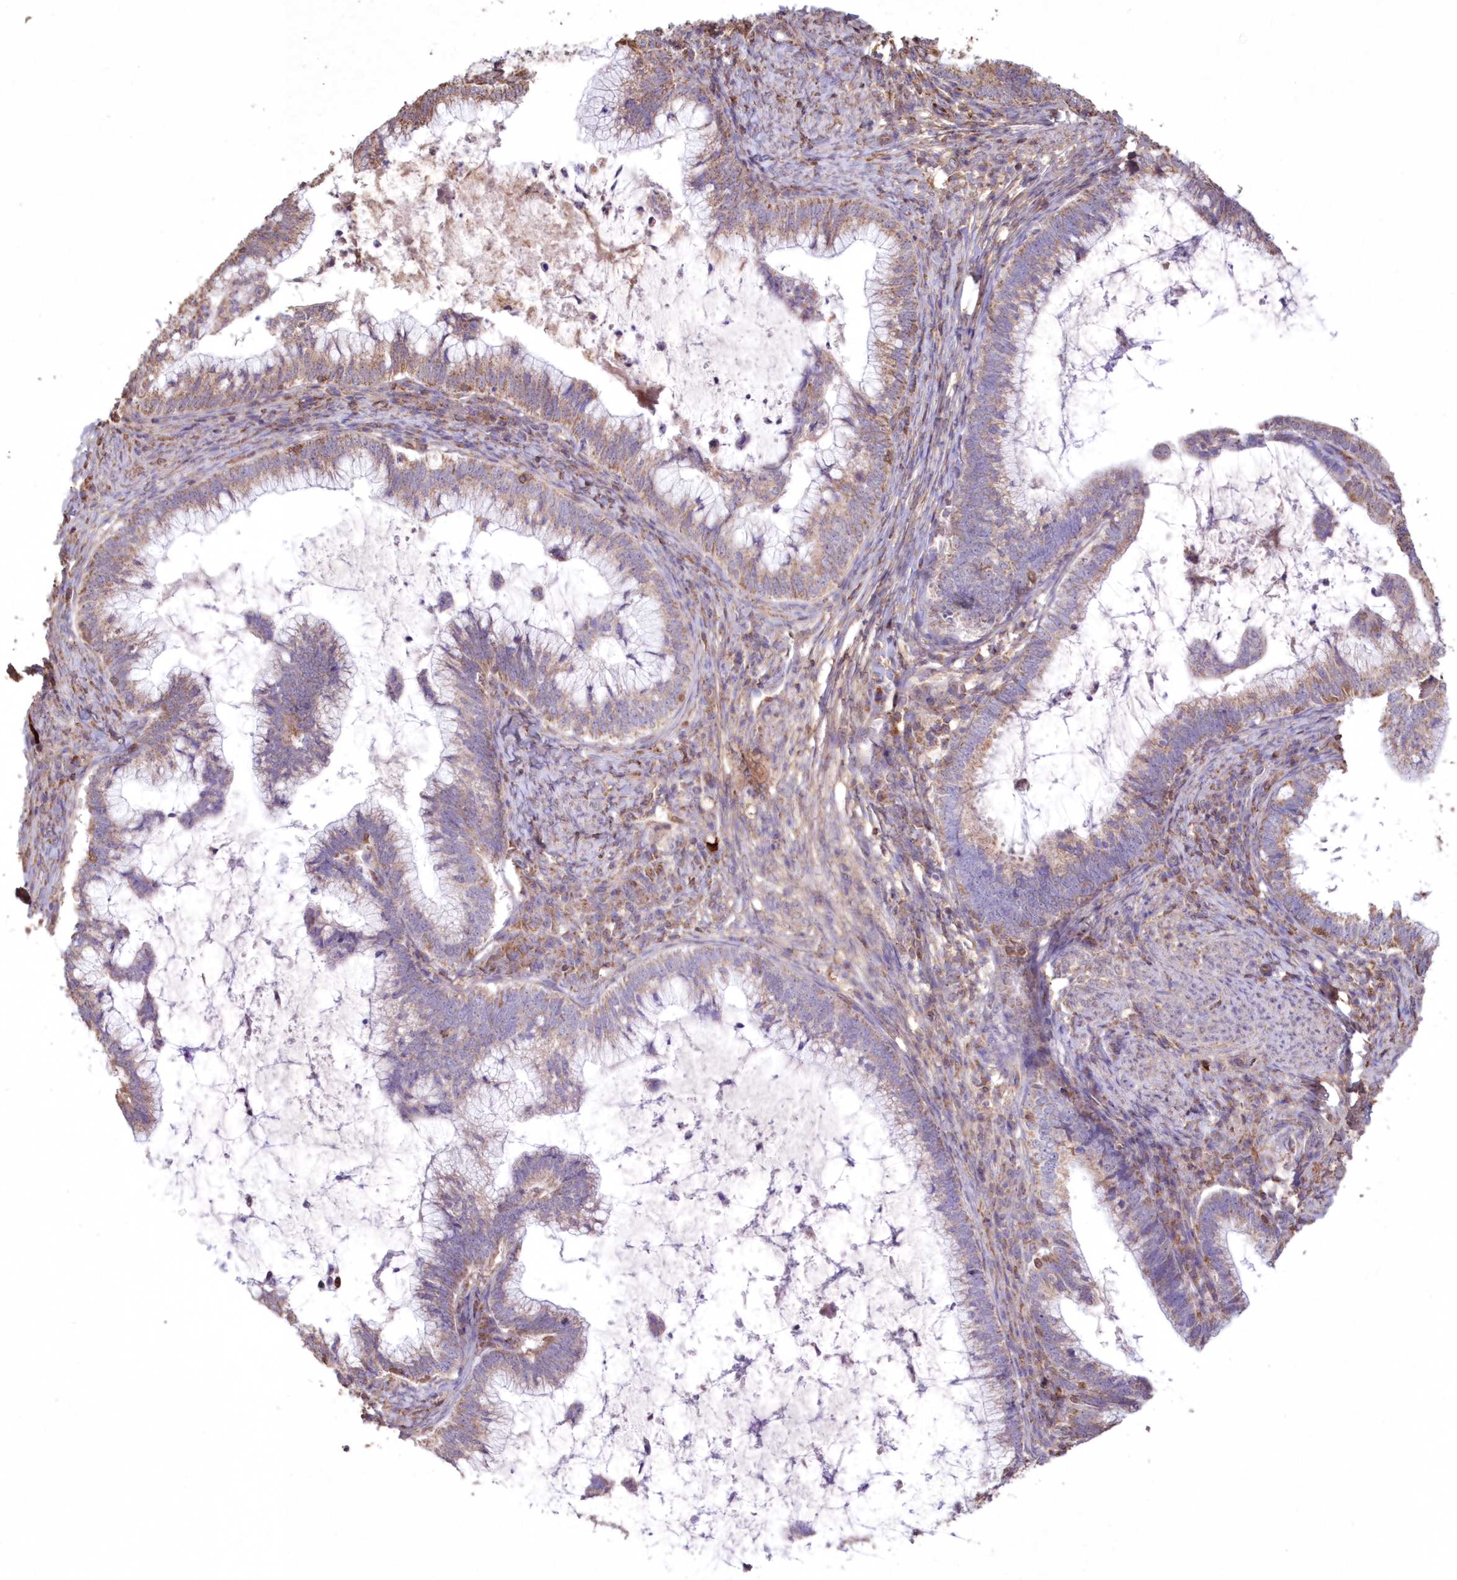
{"staining": {"intensity": "moderate", "quantity": "<25%", "location": "cytoplasmic/membranous"}, "tissue": "cervical cancer", "cell_type": "Tumor cells", "image_type": "cancer", "snomed": [{"axis": "morphology", "description": "Adenocarcinoma, NOS"}, {"axis": "topography", "description": "Cervix"}], "caption": "DAB (3,3'-diaminobenzidine) immunohistochemical staining of human cervical adenocarcinoma exhibits moderate cytoplasmic/membranous protein positivity in about <25% of tumor cells.", "gene": "TMEM139", "patient": {"sex": "female", "age": 36}}